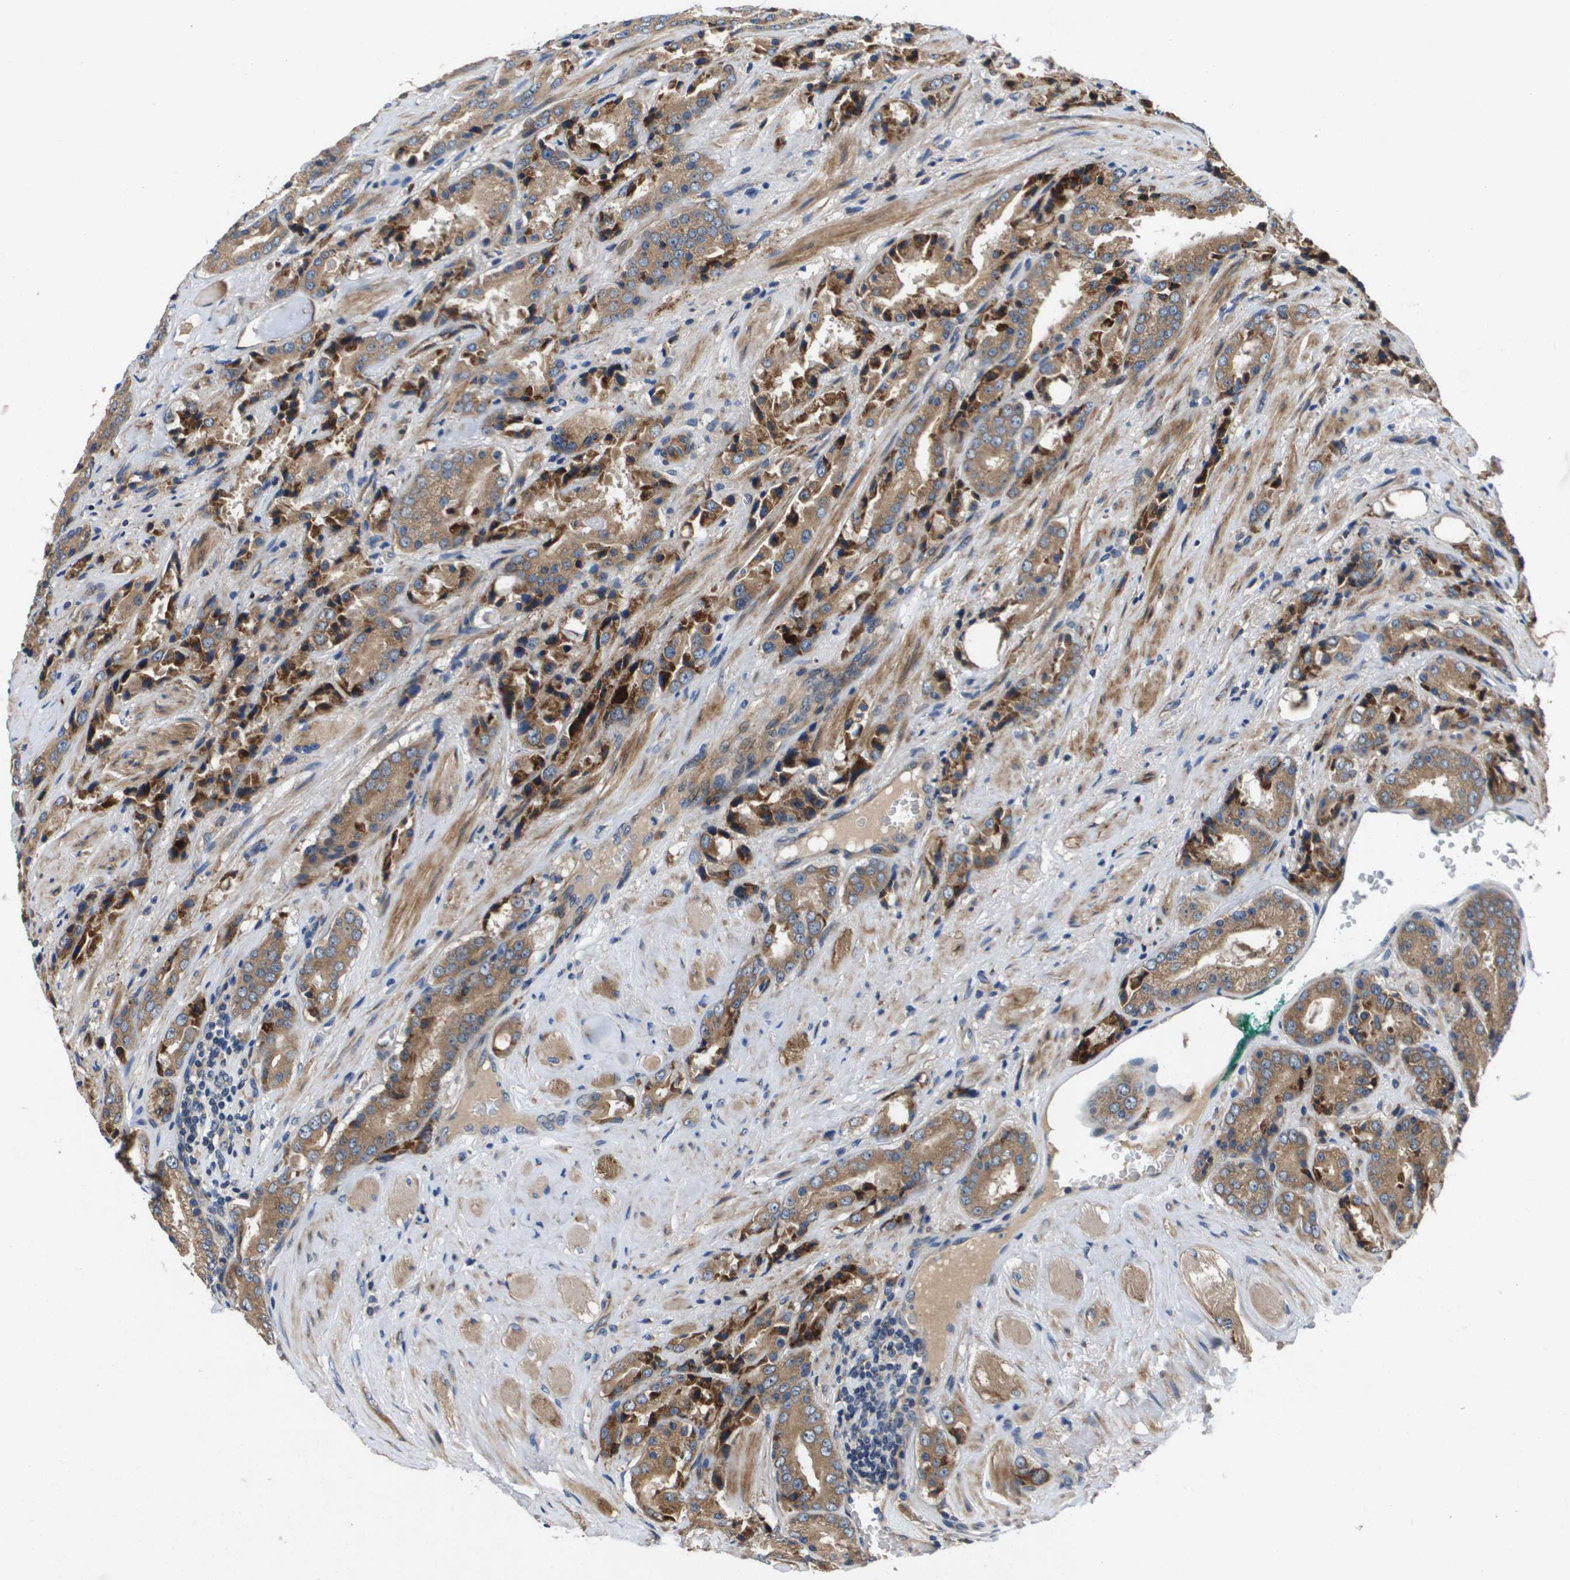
{"staining": {"intensity": "moderate", "quantity": "25%-75%", "location": "cytoplasmic/membranous"}, "tissue": "prostate cancer", "cell_type": "Tumor cells", "image_type": "cancer", "snomed": [{"axis": "morphology", "description": "Adenocarcinoma, High grade"}, {"axis": "topography", "description": "Prostate"}], "caption": "Human prostate cancer stained with a brown dye displays moderate cytoplasmic/membranous positive staining in approximately 25%-75% of tumor cells.", "gene": "ENTPD2", "patient": {"sex": "male", "age": 71}}